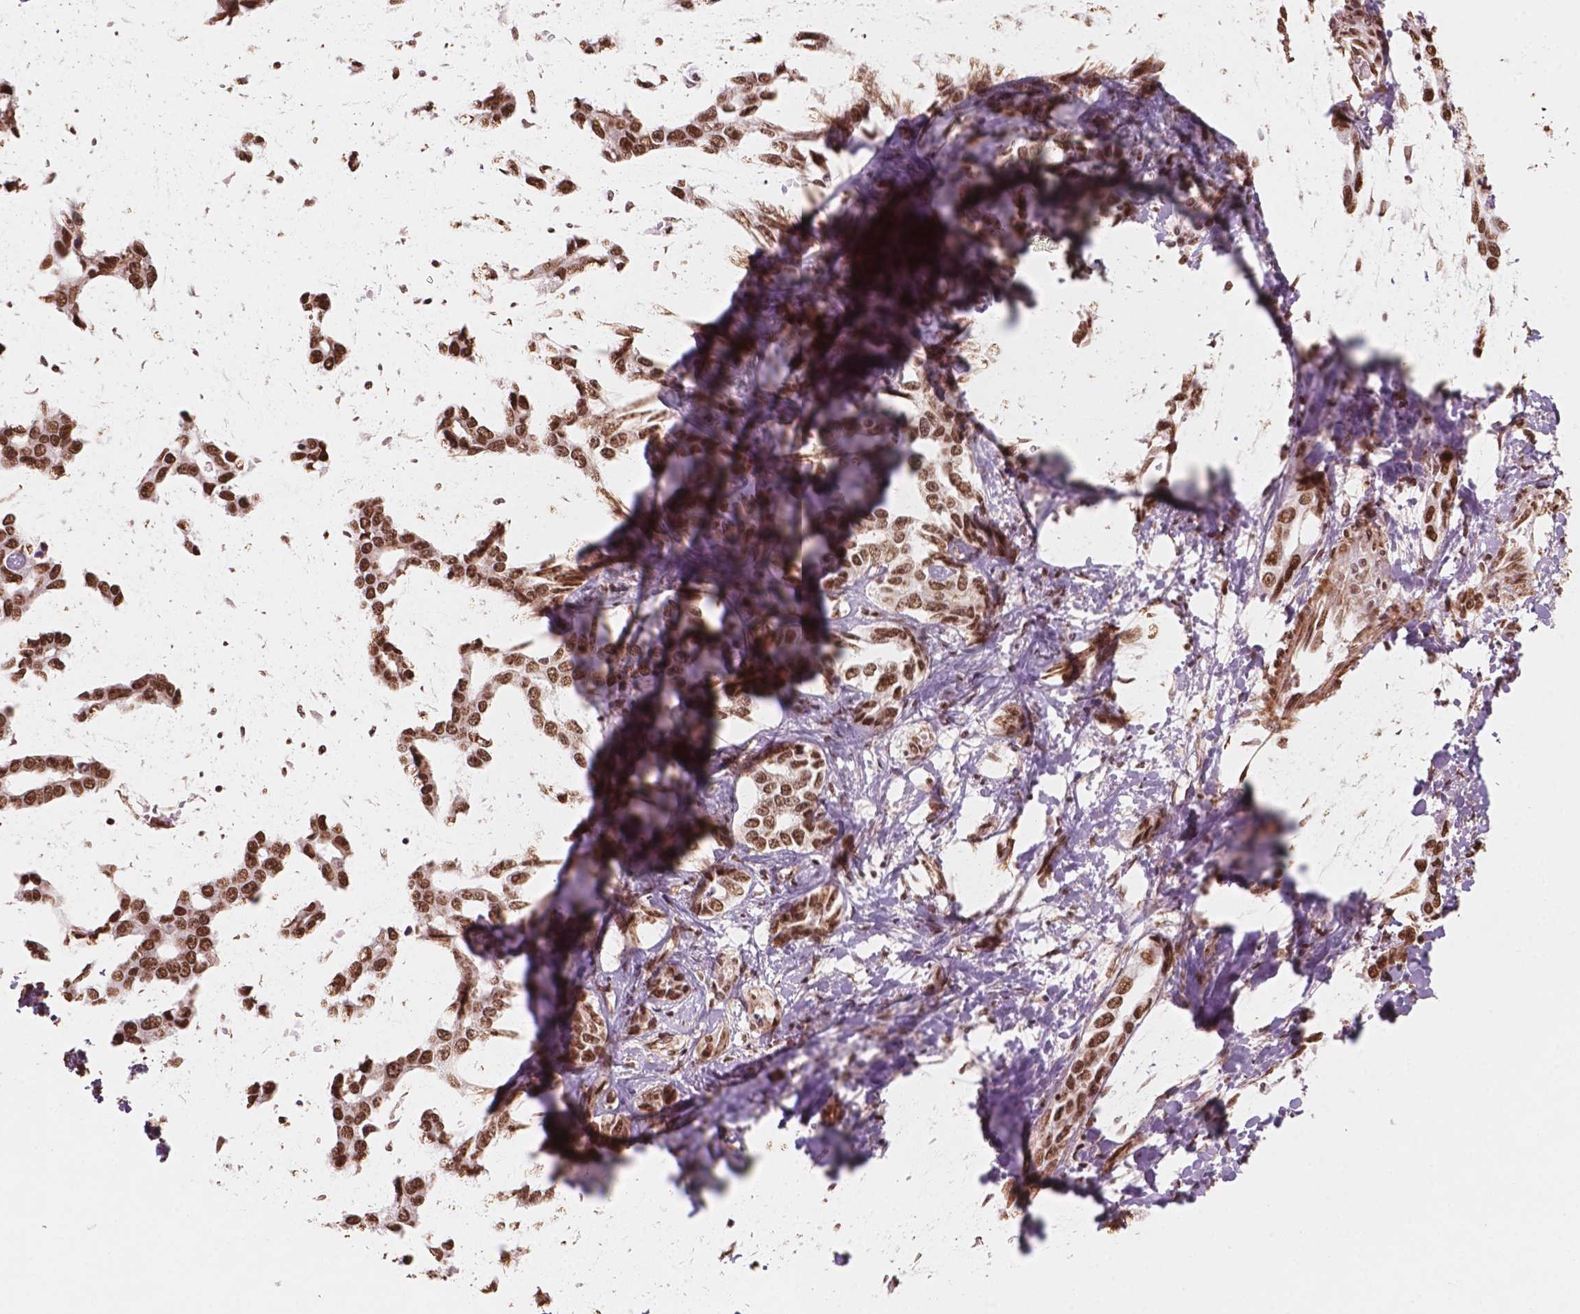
{"staining": {"intensity": "moderate", "quantity": ">75%", "location": "nuclear"}, "tissue": "liver cancer", "cell_type": "Tumor cells", "image_type": "cancer", "snomed": [{"axis": "morphology", "description": "Cholangiocarcinoma"}, {"axis": "topography", "description": "Liver"}], "caption": "Cholangiocarcinoma (liver) tissue shows moderate nuclear expression in about >75% of tumor cells", "gene": "GTF3C5", "patient": {"sex": "male", "age": 59}}